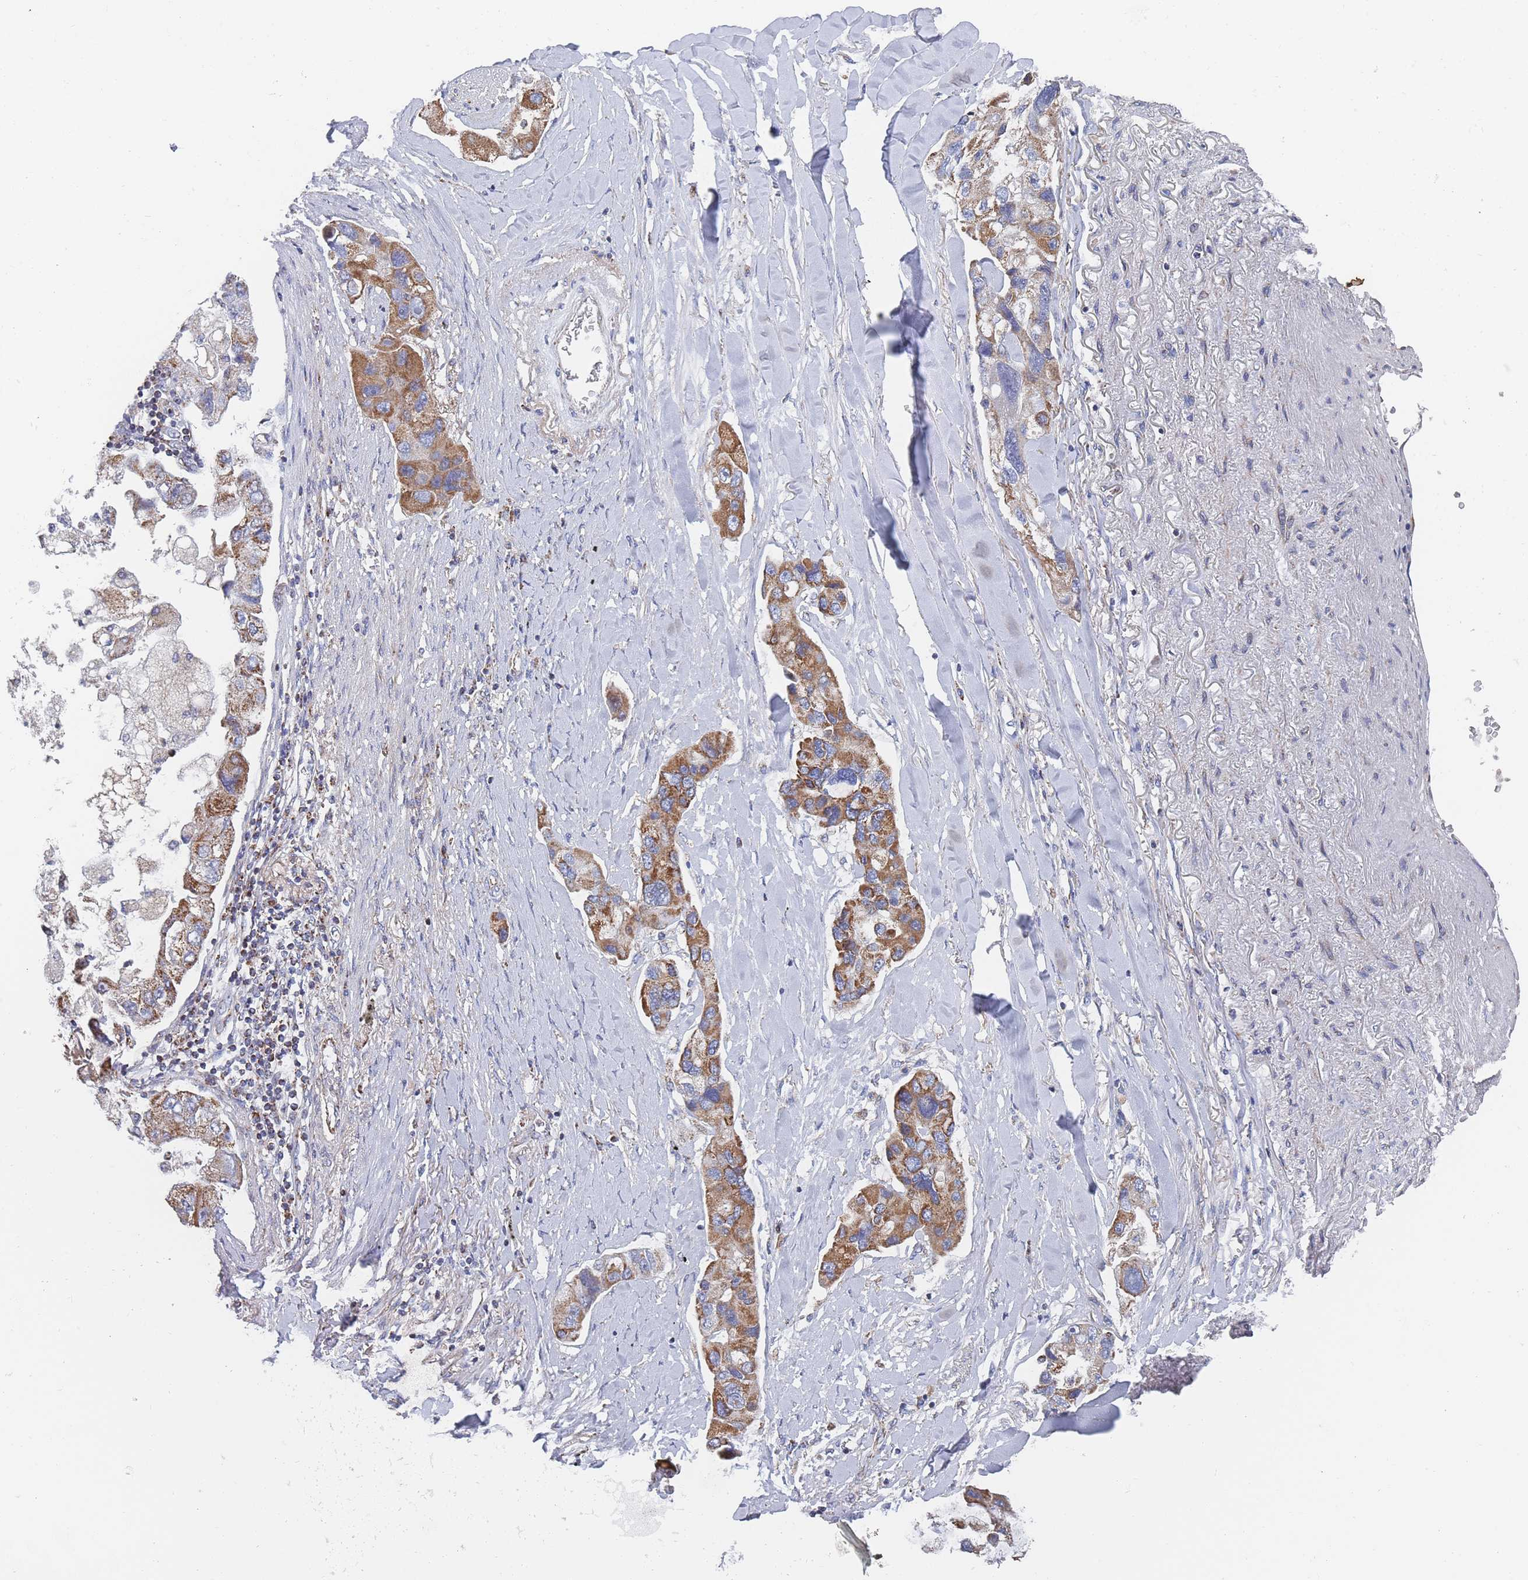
{"staining": {"intensity": "moderate", "quantity": "25%-75%", "location": "cytoplasmic/membranous"}, "tissue": "lung cancer", "cell_type": "Tumor cells", "image_type": "cancer", "snomed": [{"axis": "morphology", "description": "Adenocarcinoma, NOS"}, {"axis": "topography", "description": "Lung"}], "caption": "Protein analysis of lung adenocarcinoma tissue shows moderate cytoplasmic/membranous expression in approximately 25%-75% of tumor cells.", "gene": "IKZF4", "patient": {"sex": "female", "age": 54}}